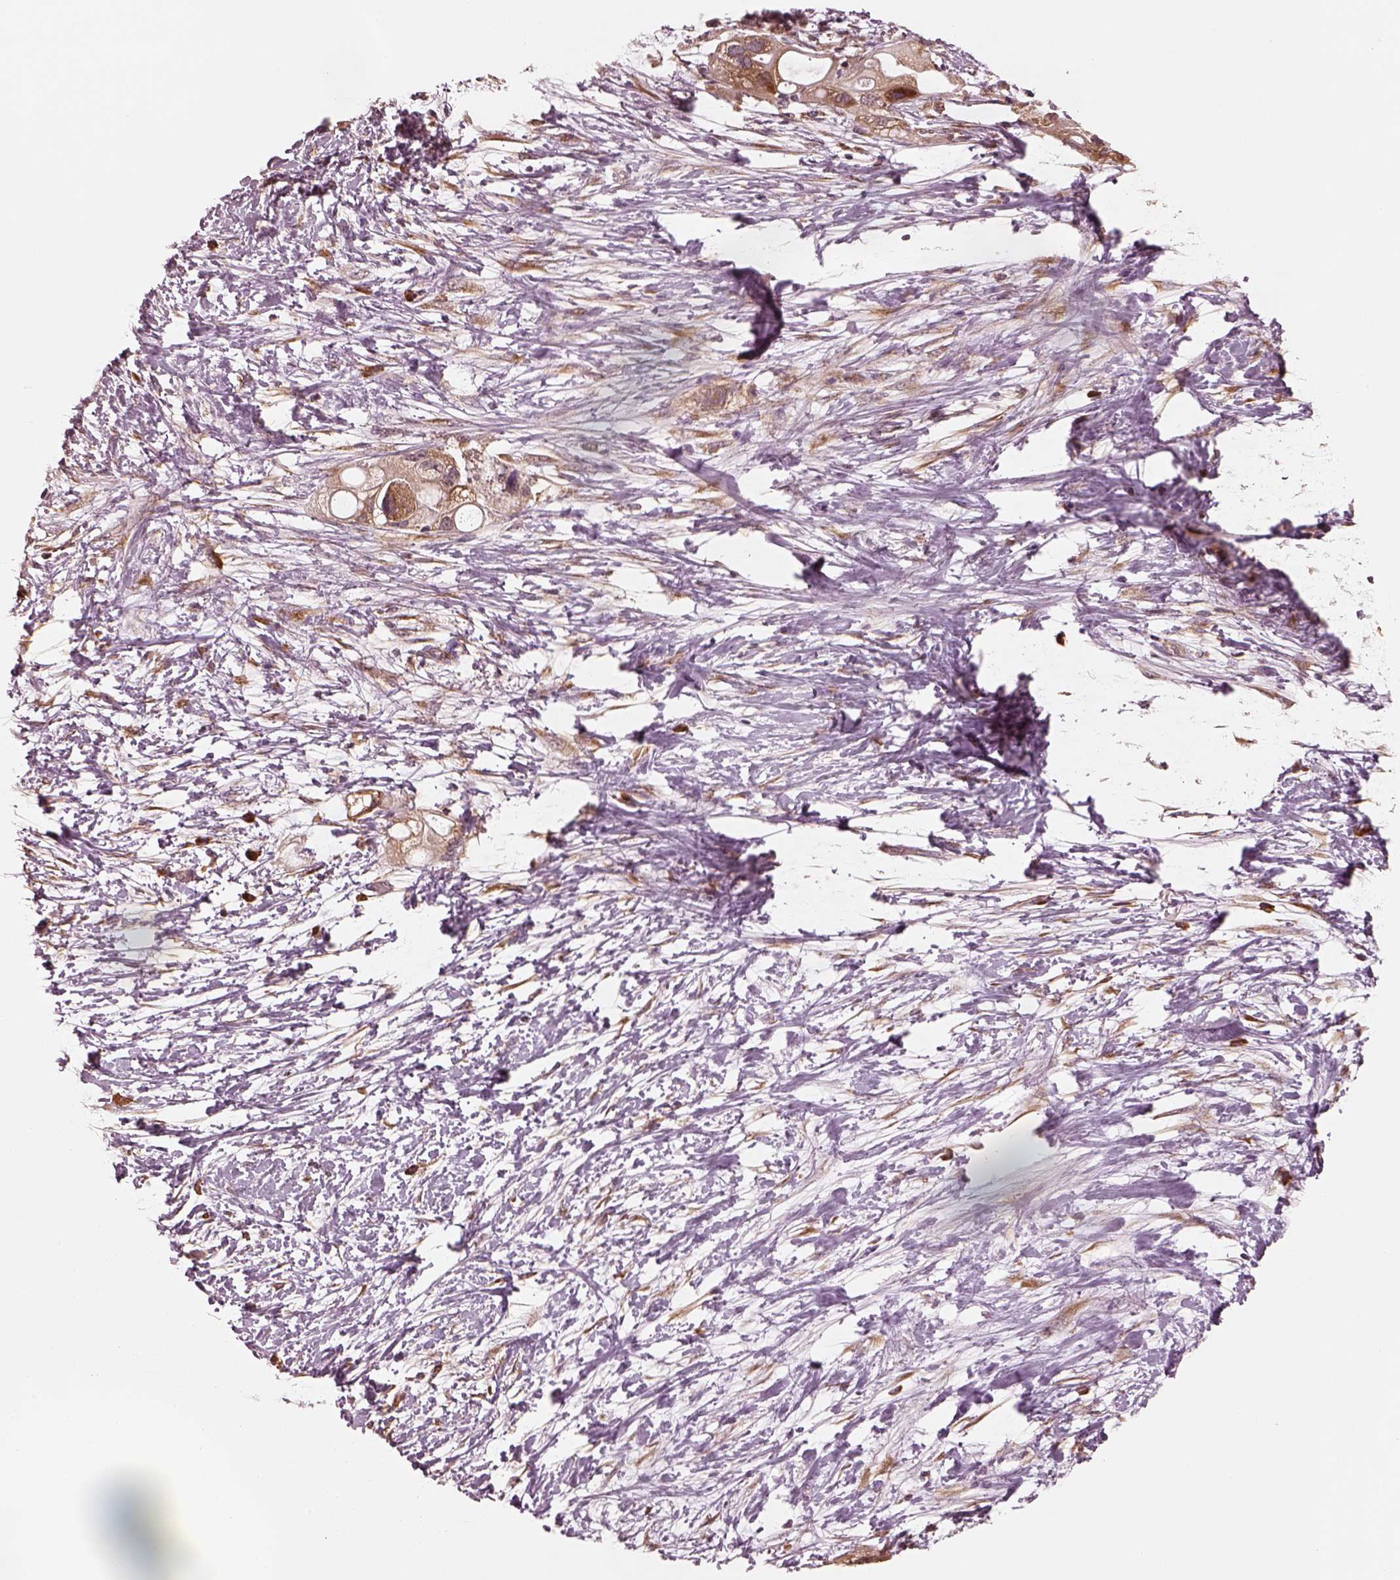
{"staining": {"intensity": "moderate", "quantity": ">75%", "location": "cytoplasmic/membranous"}, "tissue": "pancreatic cancer", "cell_type": "Tumor cells", "image_type": "cancer", "snomed": [{"axis": "morphology", "description": "Adenocarcinoma, NOS"}, {"axis": "topography", "description": "Pancreas"}], "caption": "Moderate cytoplasmic/membranous expression is identified in about >75% of tumor cells in adenocarcinoma (pancreatic).", "gene": "RPS5", "patient": {"sex": "female", "age": 72}}